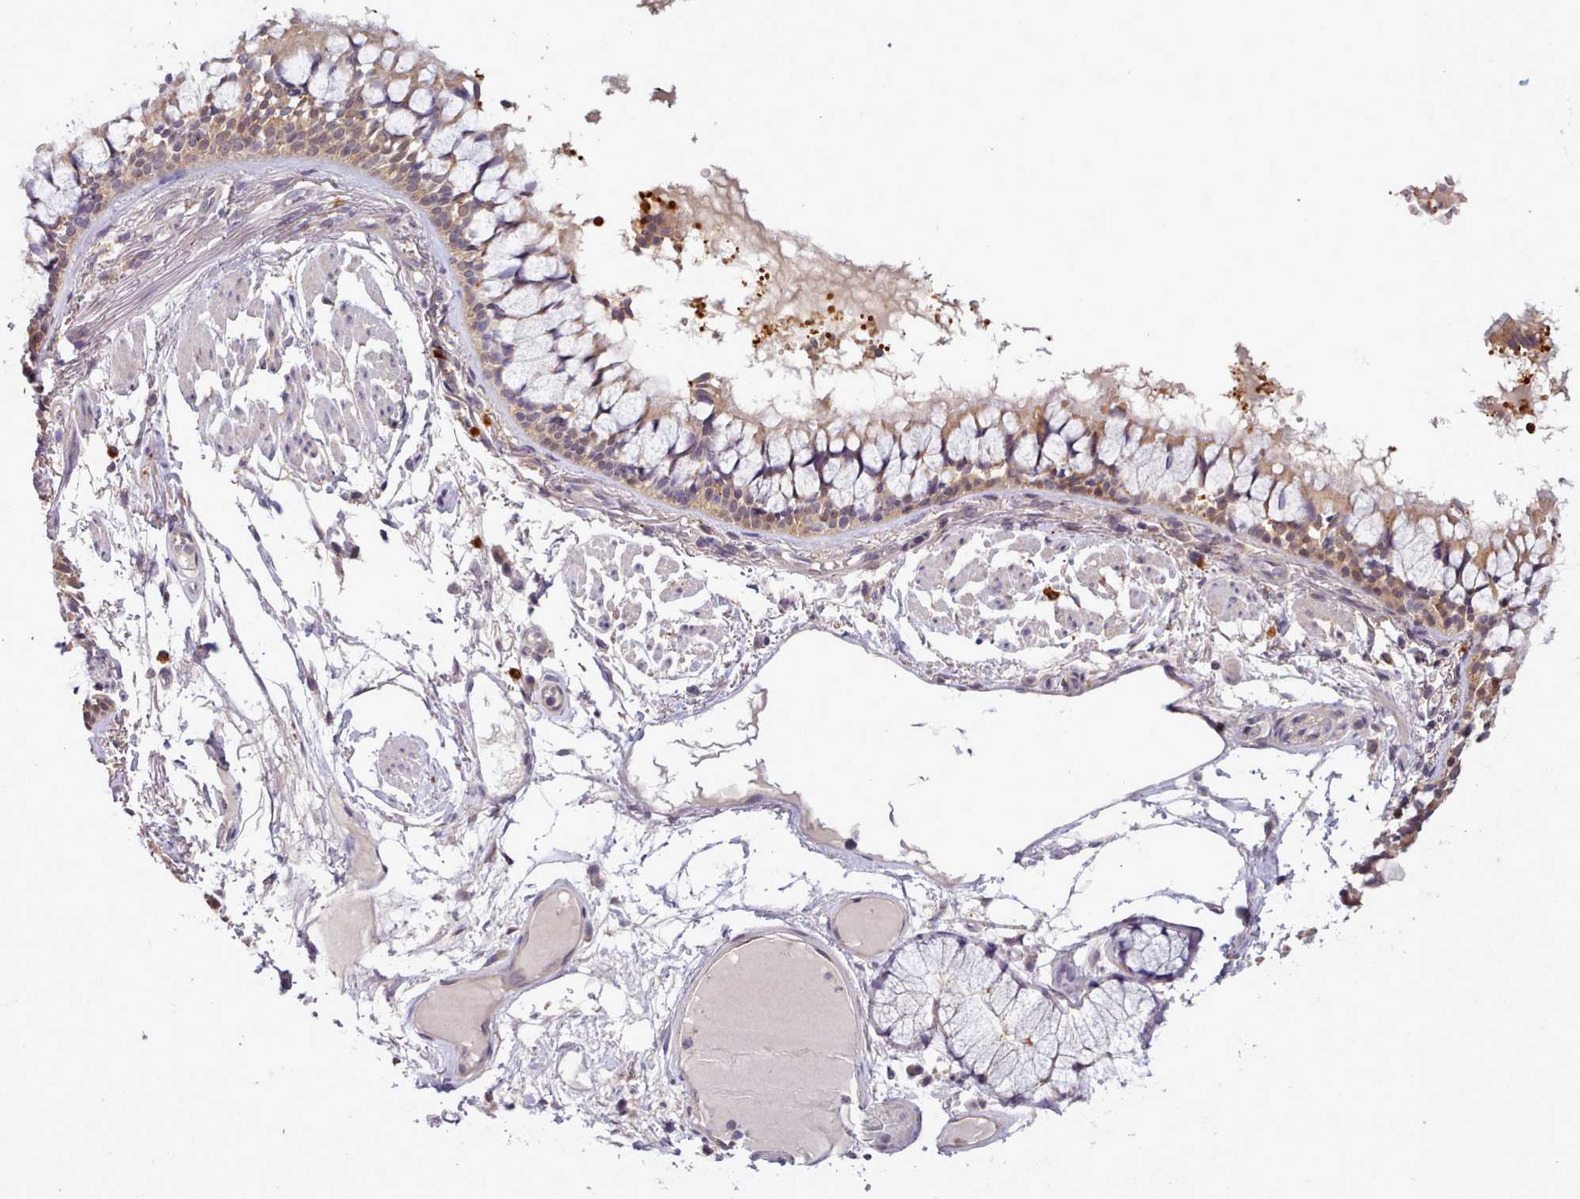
{"staining": {"intensity": "moderate", "quantity": ">75%", "location": "cytoplasmic/membranous"}, "tissue": "bronchus", "cell_type": "Respiratory epithelial cells", "image_type": "normal", "snomed": [{"axis": "morphology", "description": "Normal tissue, NOS"}, {"axis": "topography", "description": "Bronchus"}], "caption": "The micrograph displays a brown stain indicating the presence of a protein in the cytoplasmic/membranous of respiratory epithelial cells in bronchus. (Brightfield microscopy of DAB IHC at high magnification).", "gene": "ARL17A", "patient": {"sex": "male", "age": 70}}